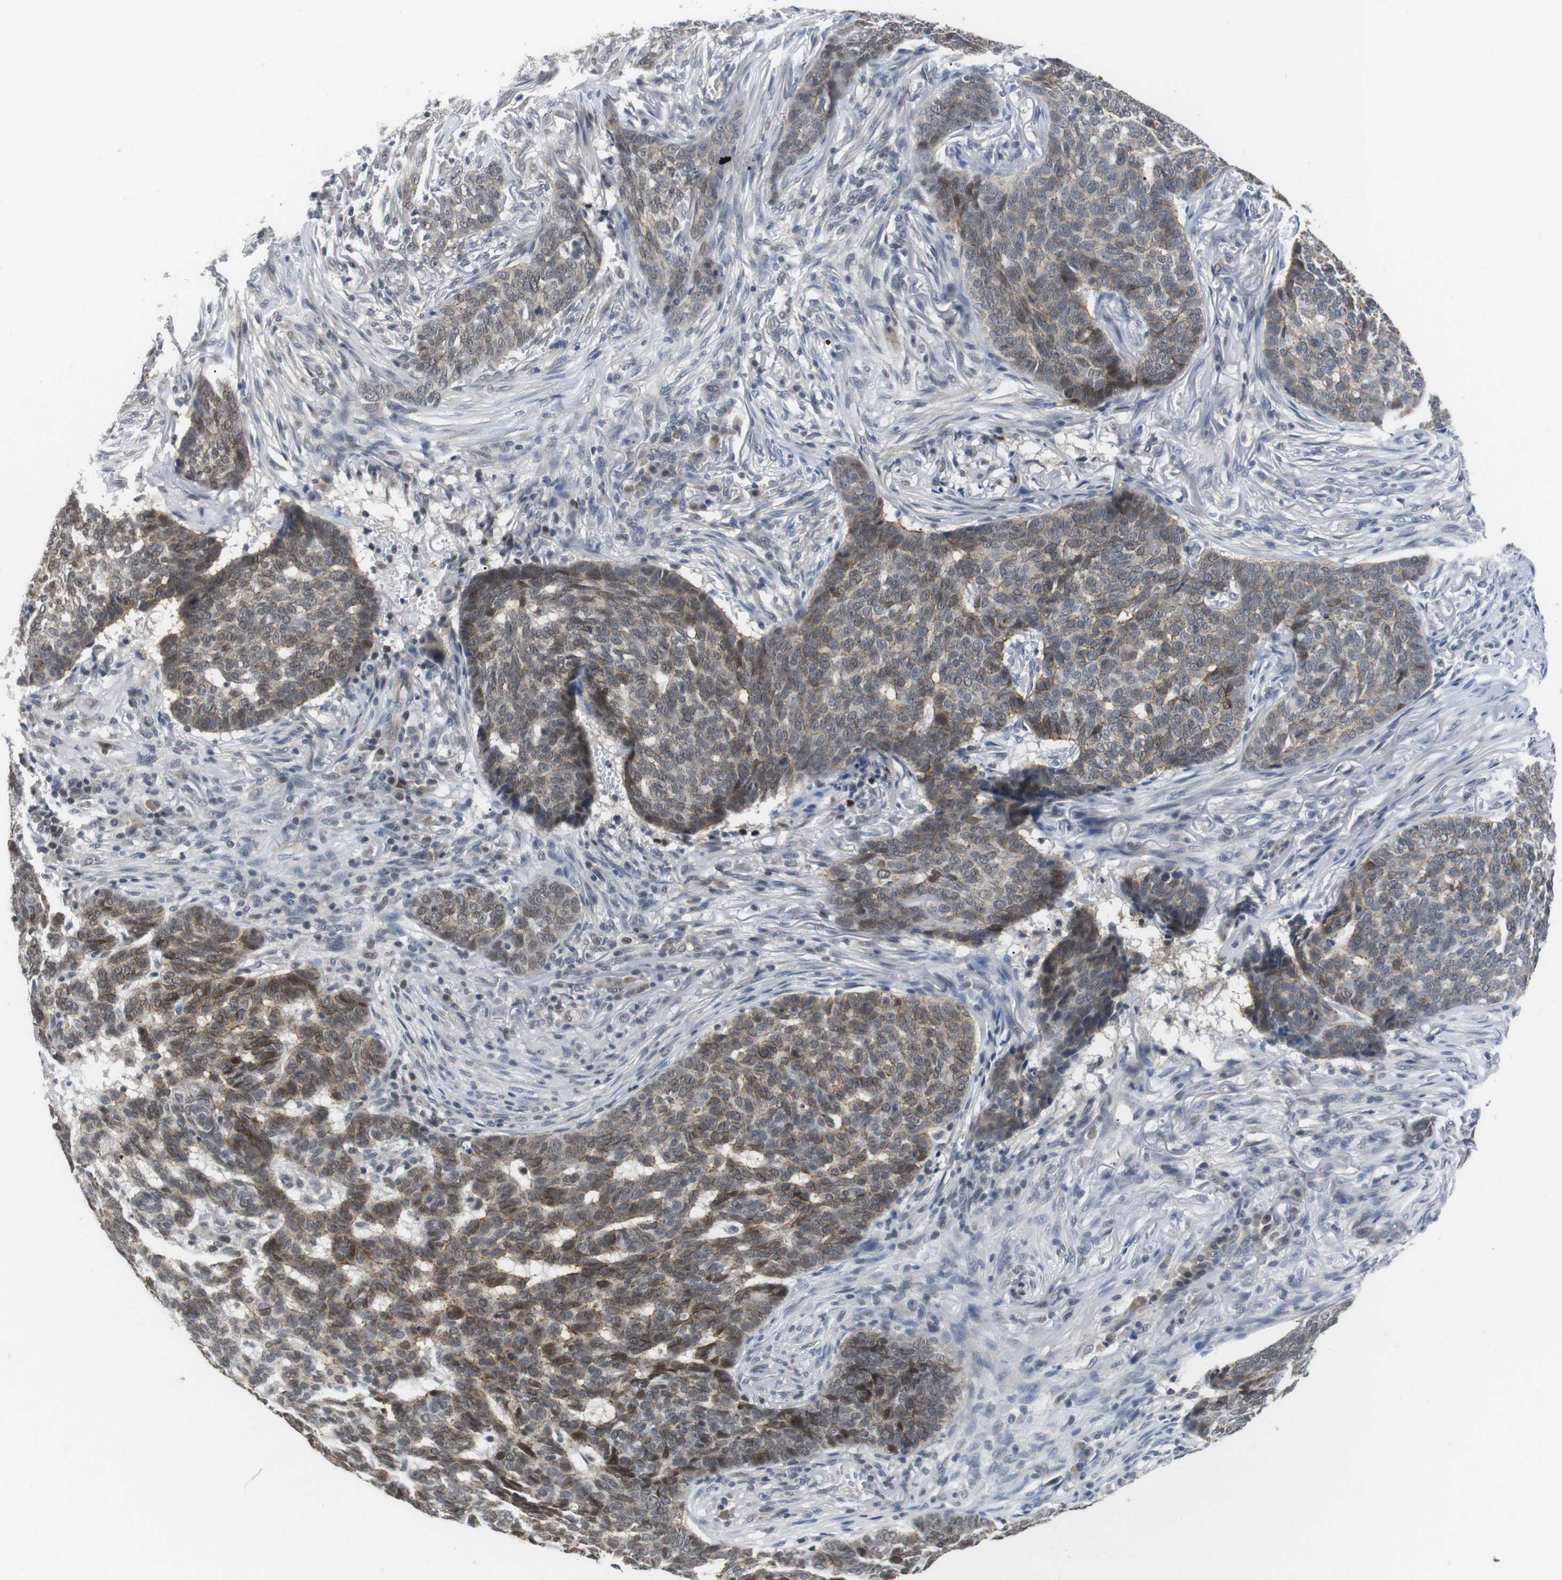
{"staining": {"intensity": "weak", "quantity": "25%-75%", "location": "cytoplasmic/membranous,nuclear"}, "tissue": "skin cancer", "cell_type": "Tumor cells", "image_type": "cancer", "snomed": [{"axis": "morphology", "description": "Basal cell carcinoma"}, {"axis": "topography", "description": "Skin"}], "caption": "DAB (3,3'-diaminobenzidine) immunohistochemical staining of human skin basal cell carcinoma displays weak cytoplasmic/membranous and nuclear protein expression in about 25%-75% of tumor cells. (Stains: DAB in brown, nuclei in blue, Microscopy: brightfield microscopy at high magnification).", "gene": "NECTIN1", "patient": {"sex": "male", "age": 85}}